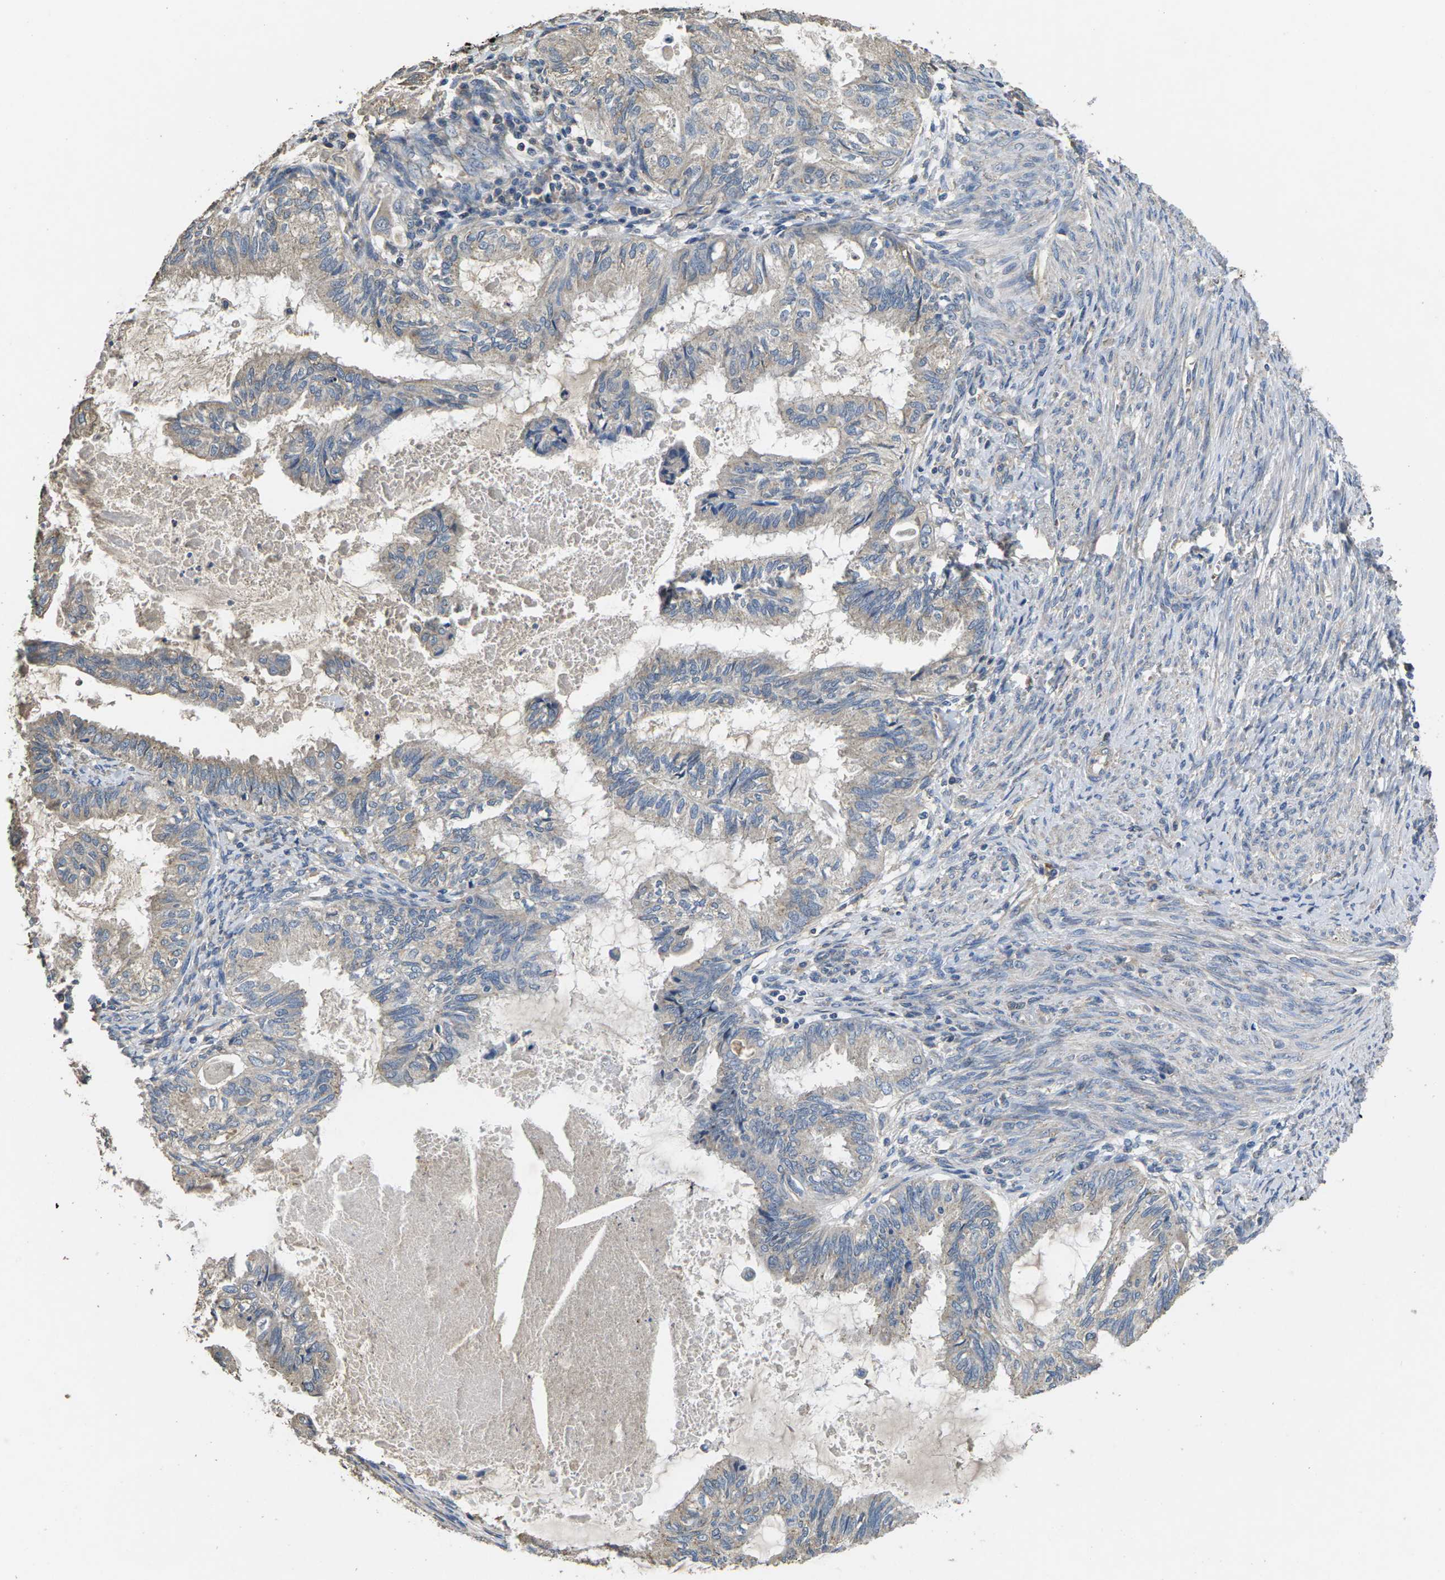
{"staining": {"intensity": "weak", "quantity": "<25%", "location": "cytoplasmic/membranous"}, "tissue": "cervical cancer", "cell_type": "Tumor cells", "image_type": "cancer", "snomed": [{"axis": "morphology", "description": "Normal tissue, NOS"}, {"axis": "morphology", "description": "Adenocarcinoma, NOS"}, {"axis": "topography", "description": "Cervix"}, {"axis": "topography", "description": "Endometrium"}], "caption": "Immunohistochemistry (IHC) histopathology image of human adenocarcinoma (cervical) stained for a protein (brown), which displays no positivity in tumor cells.", "gene": "B4GAT1", "patient": {"sex": "female", "age": 86}}